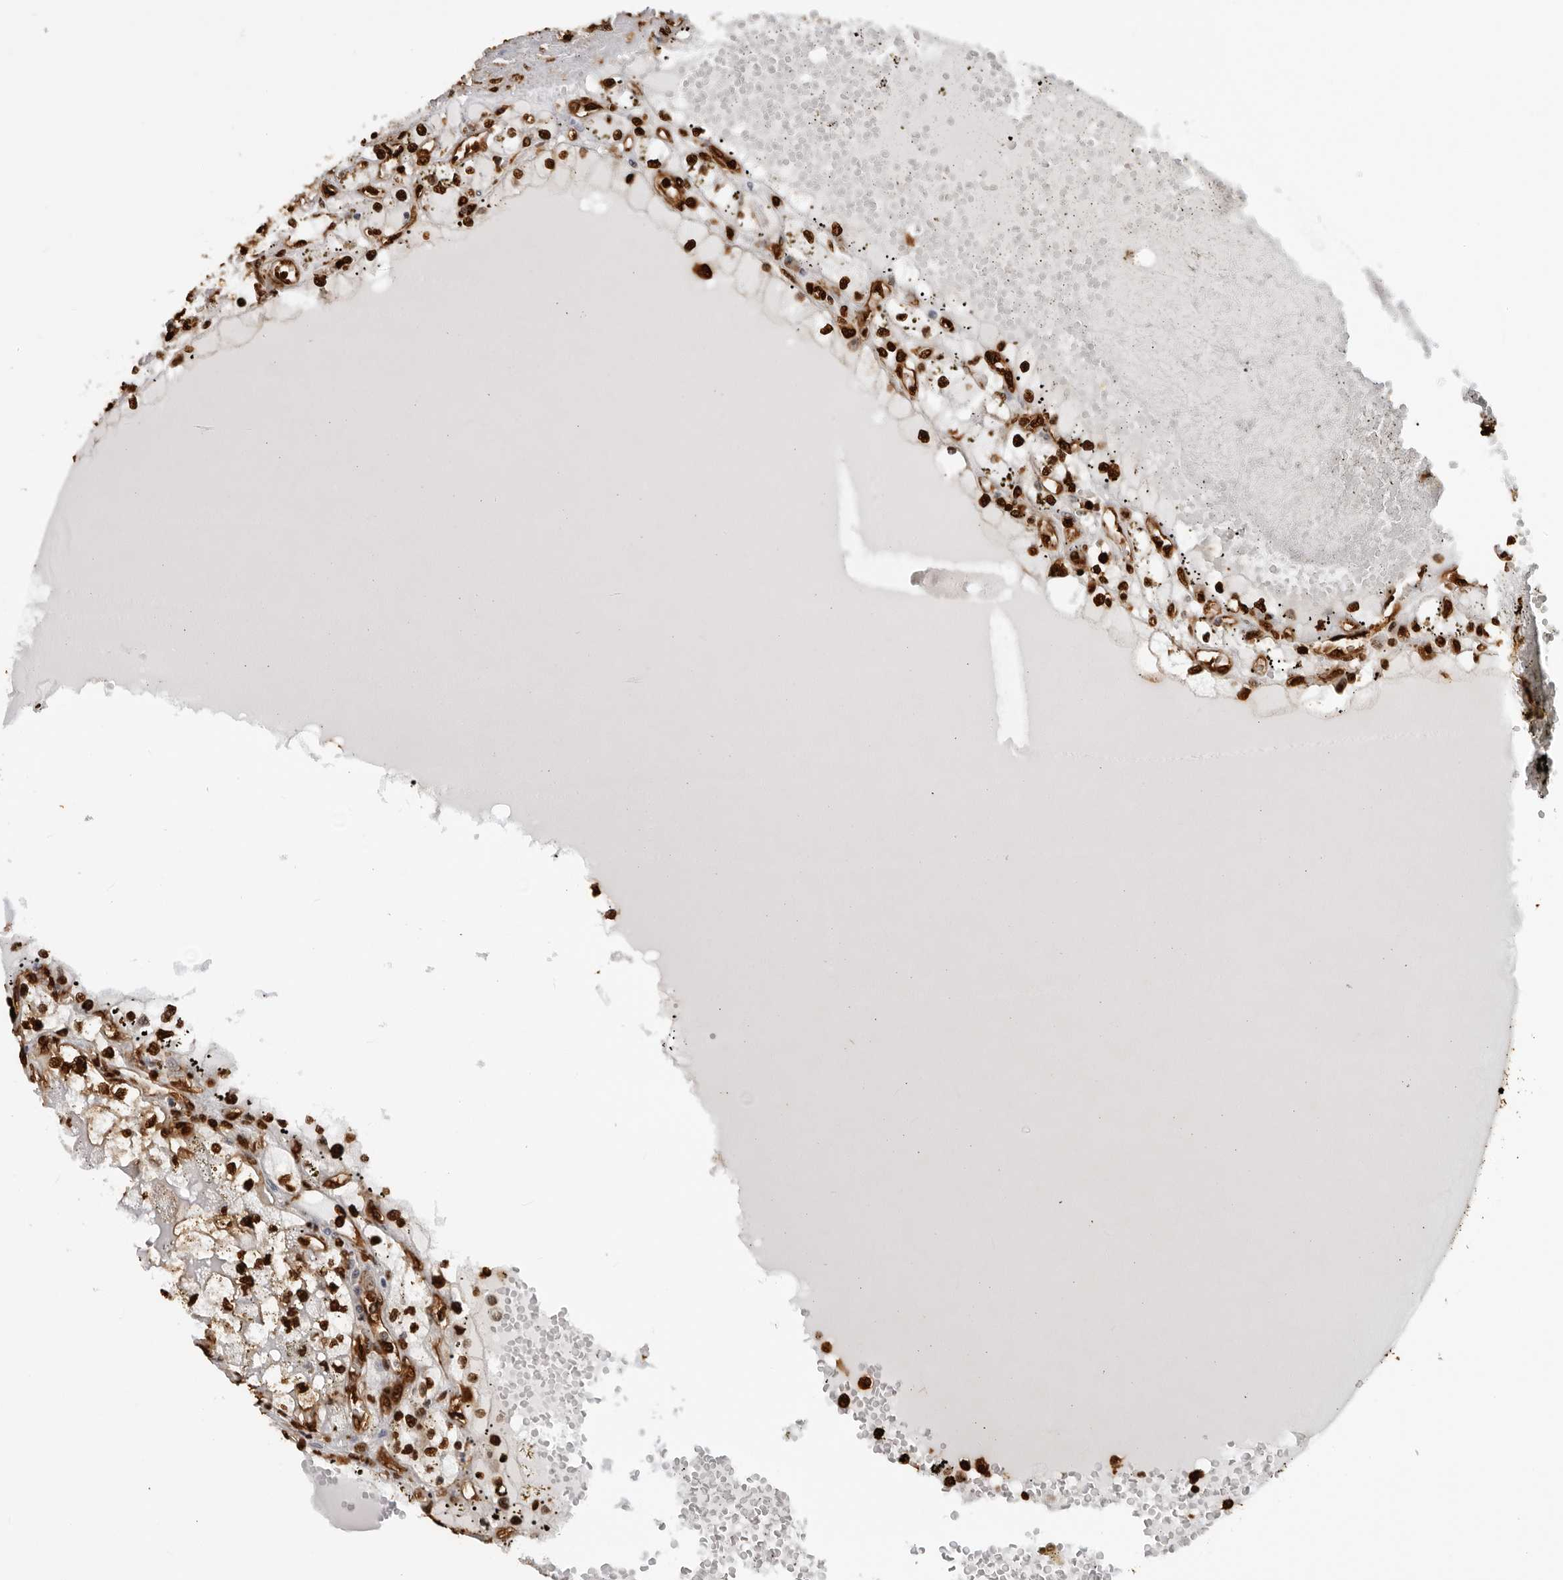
{"staining": {"intensity": "strong", "quantity": ">75%", "location": "nuclear"}, "tissue": "renal cancer", "cell_type": "Tumor cells", "image_type": "cancer", "snomed": [{"axis": "morphology", "description": "Adenocarcinoma, NOS"}, {"axis": "topography", "description": "Kidney"}], "caption": "A high-resolution image shows immunohistochemistry staining of renal cancer, which exhibits strong nuclear expression in about >75% of tumor cells.", "gene": "ZFP91", "patient": {"sex": "male", "age": 56}}